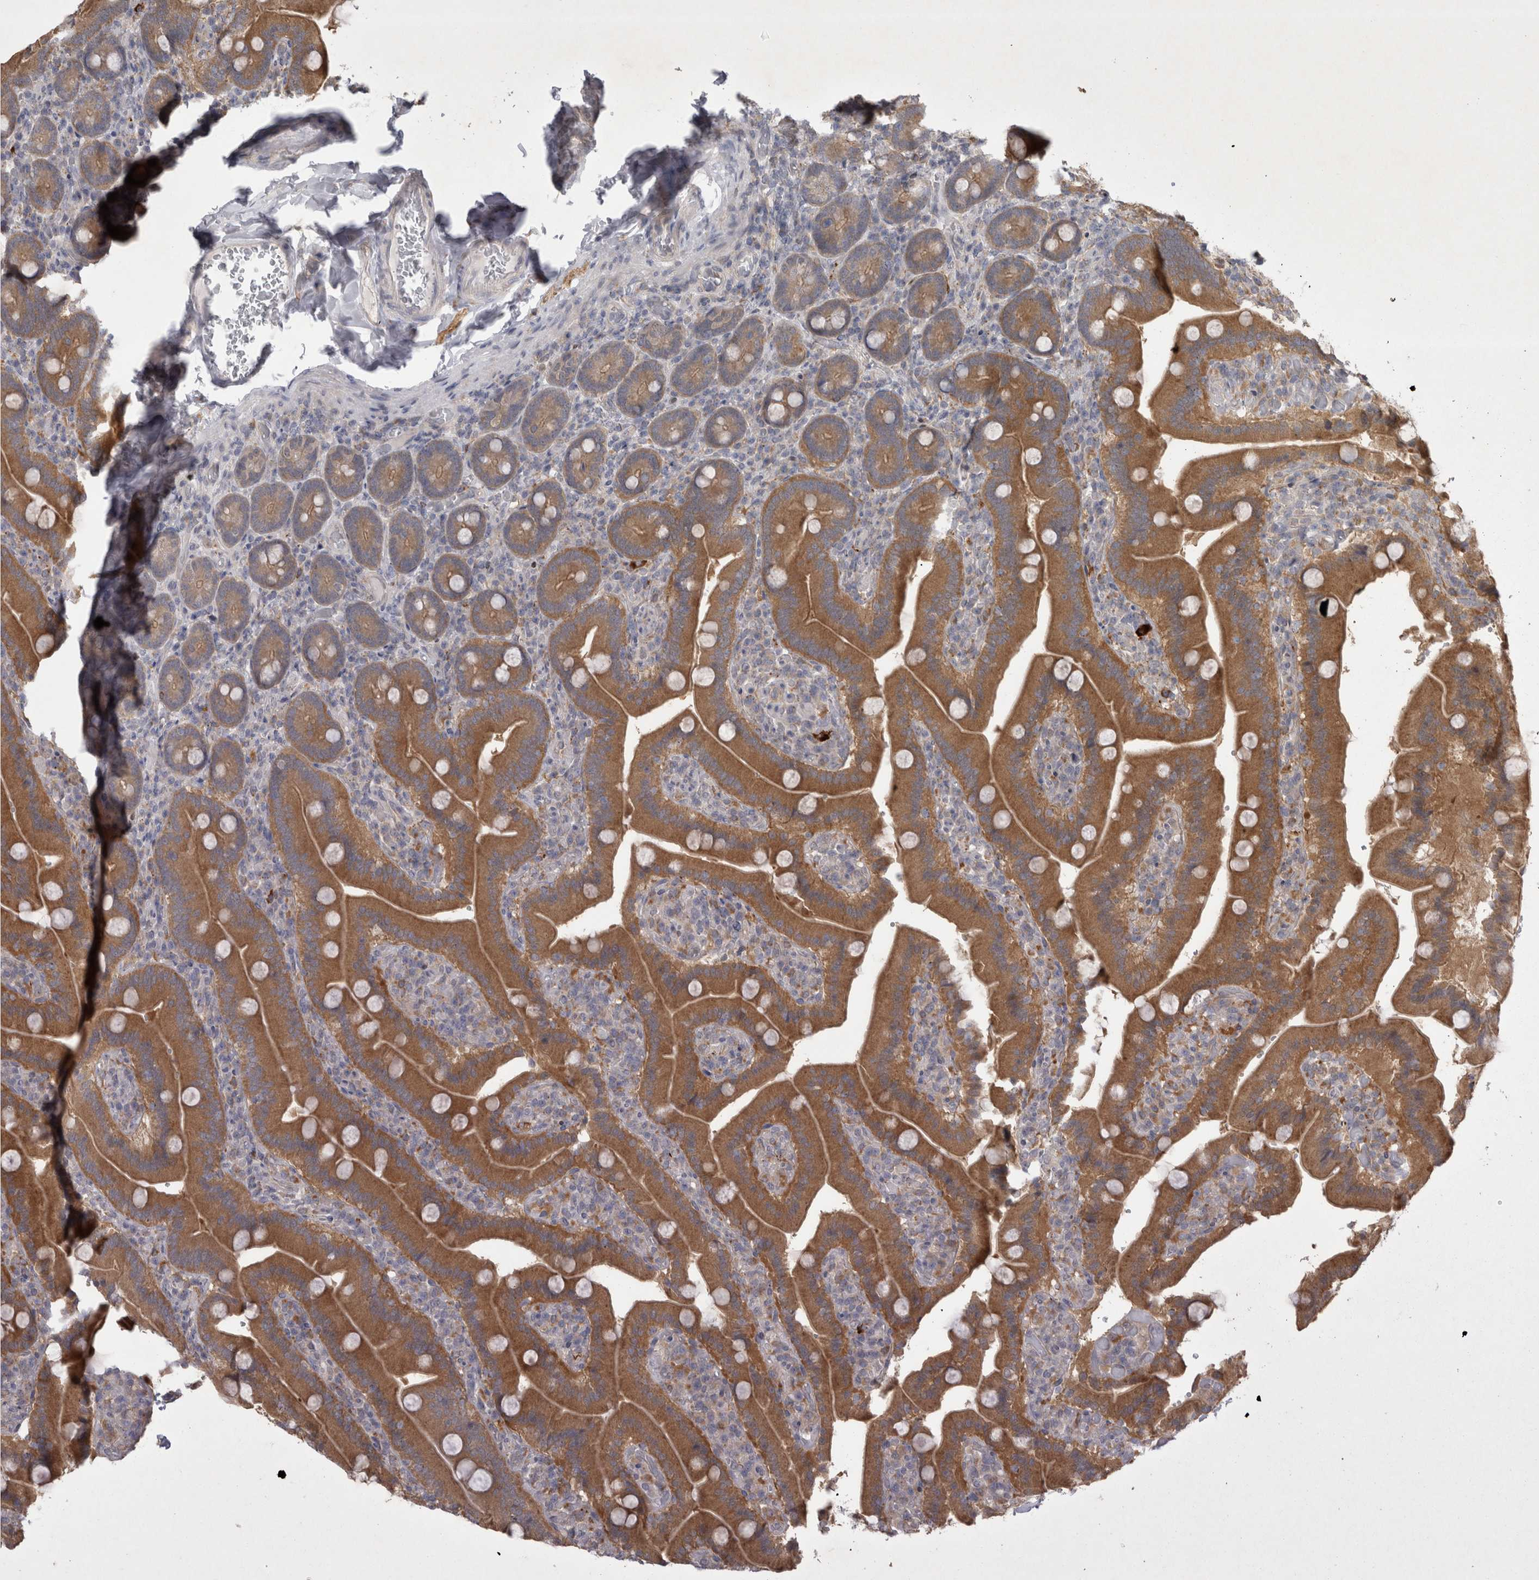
{"staining": {"intensity": "moderate", "quantity": ">75%", "location": "cytoplasmic/membranous"}, "tissue": "duodenum", "cell_type": "Glandular cells", "image_type": "normal", "snomed": [{"axis": "morphology", "description": "Normal tissue, NOS"}, {"axis": "topography", "description": "Duodenum"}], "caption": "Immunohistochemical staining of normal human duodenum shows medium levels of moderate cytoplasmic/membranous positivity in approximately >75% of glandular cells. (DAB (3,3'-diaminobenzidine) = brown stain, brightfield microscopy at high magnification).", "gene": "CTBS", "patient": {"sex": "female", "age": 62}}